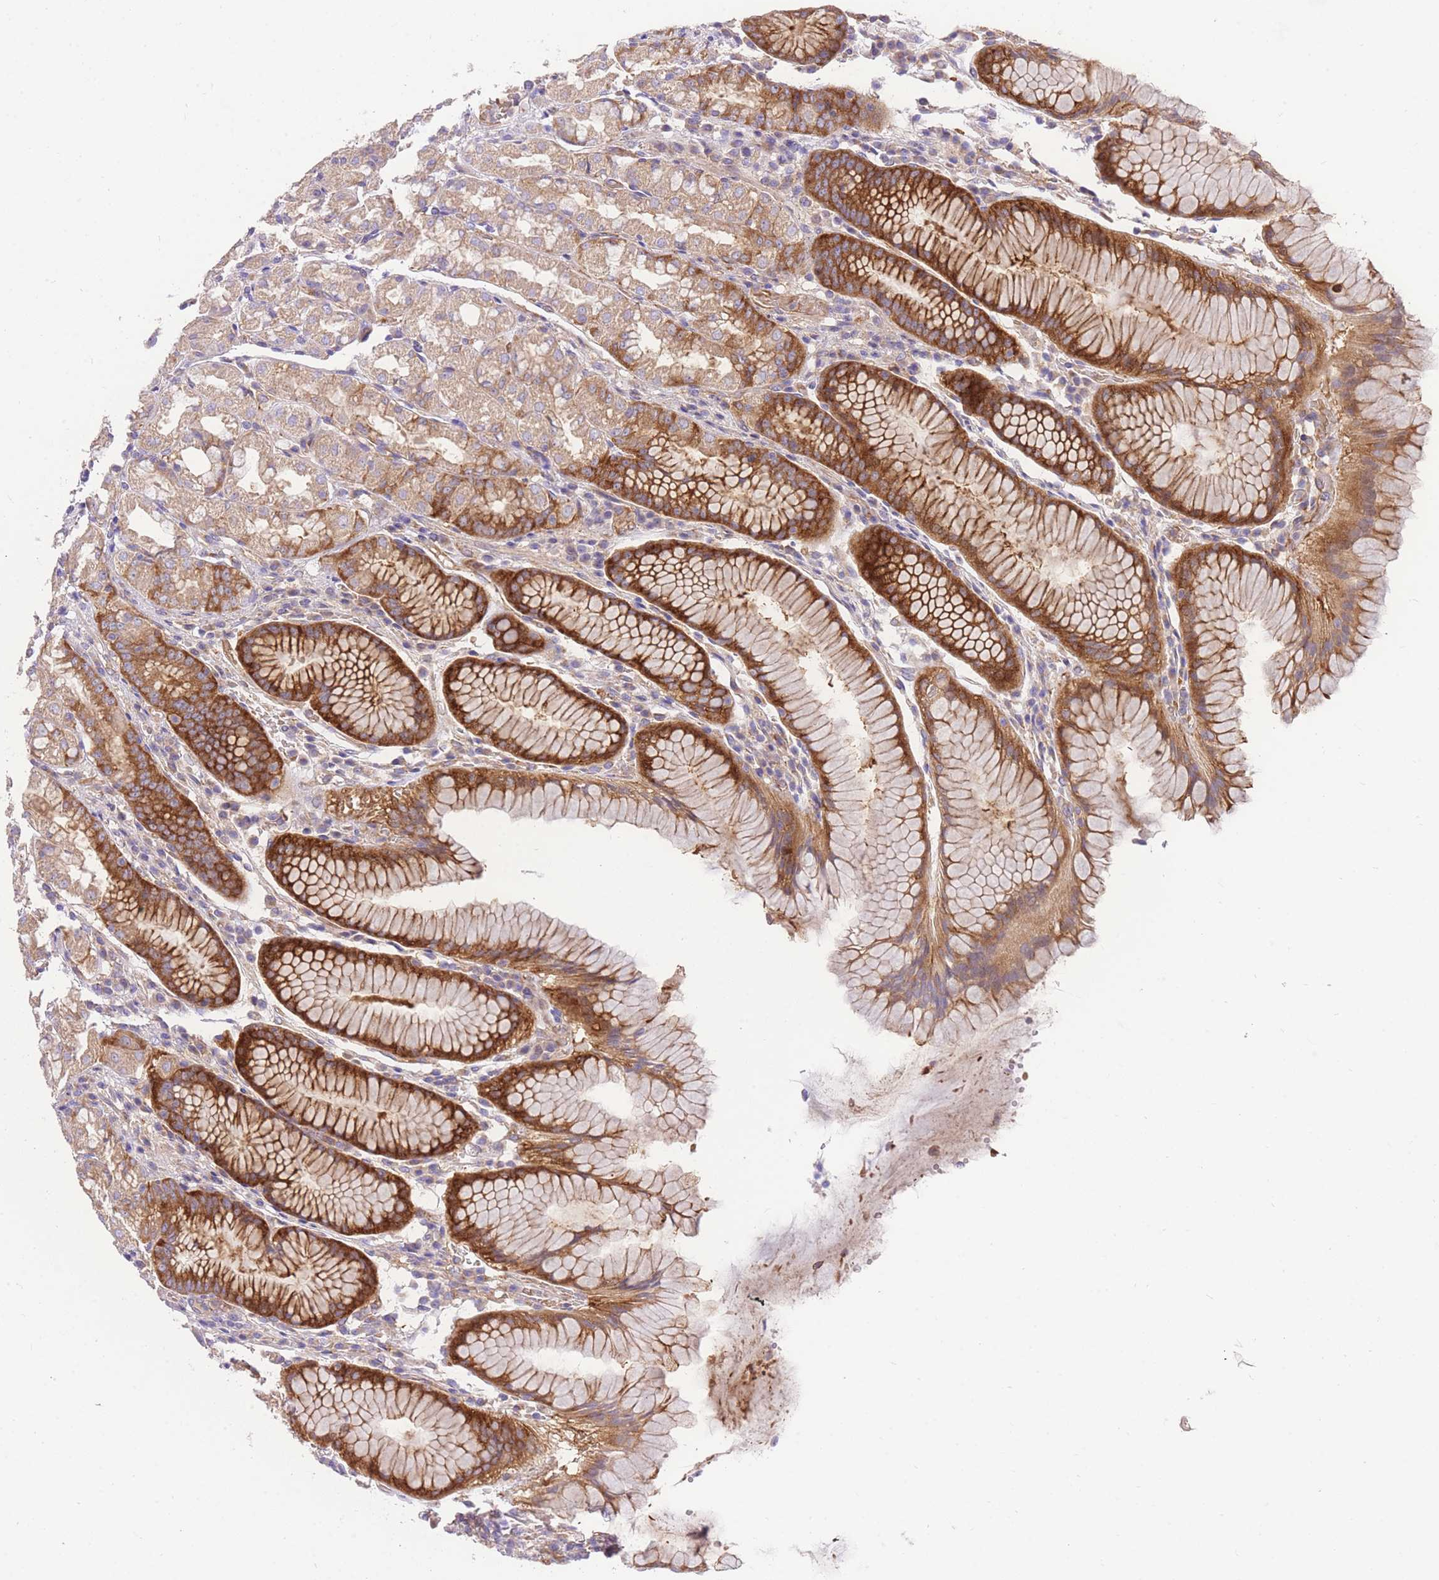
{"staining": {"intensity": "strong", "quantity": "25%-75%", "location": "cytoplasmic/membranous"}, "tissue": "stomach", "cell_type": "Glandular cells", "image_type": "normal", "snomed": [{"axis": "morphology", "description": "Normal tissue, NOS"}, {"axis": "topography", "description": "Stomach, lower"}], "caption": "Normal stomach exhibits strong cytoplasmic/membranous staining in approximately 25%-75% of glandular cells.", "gene": "INSYN2B", "patient": {"sex": "female", "age": 56}}